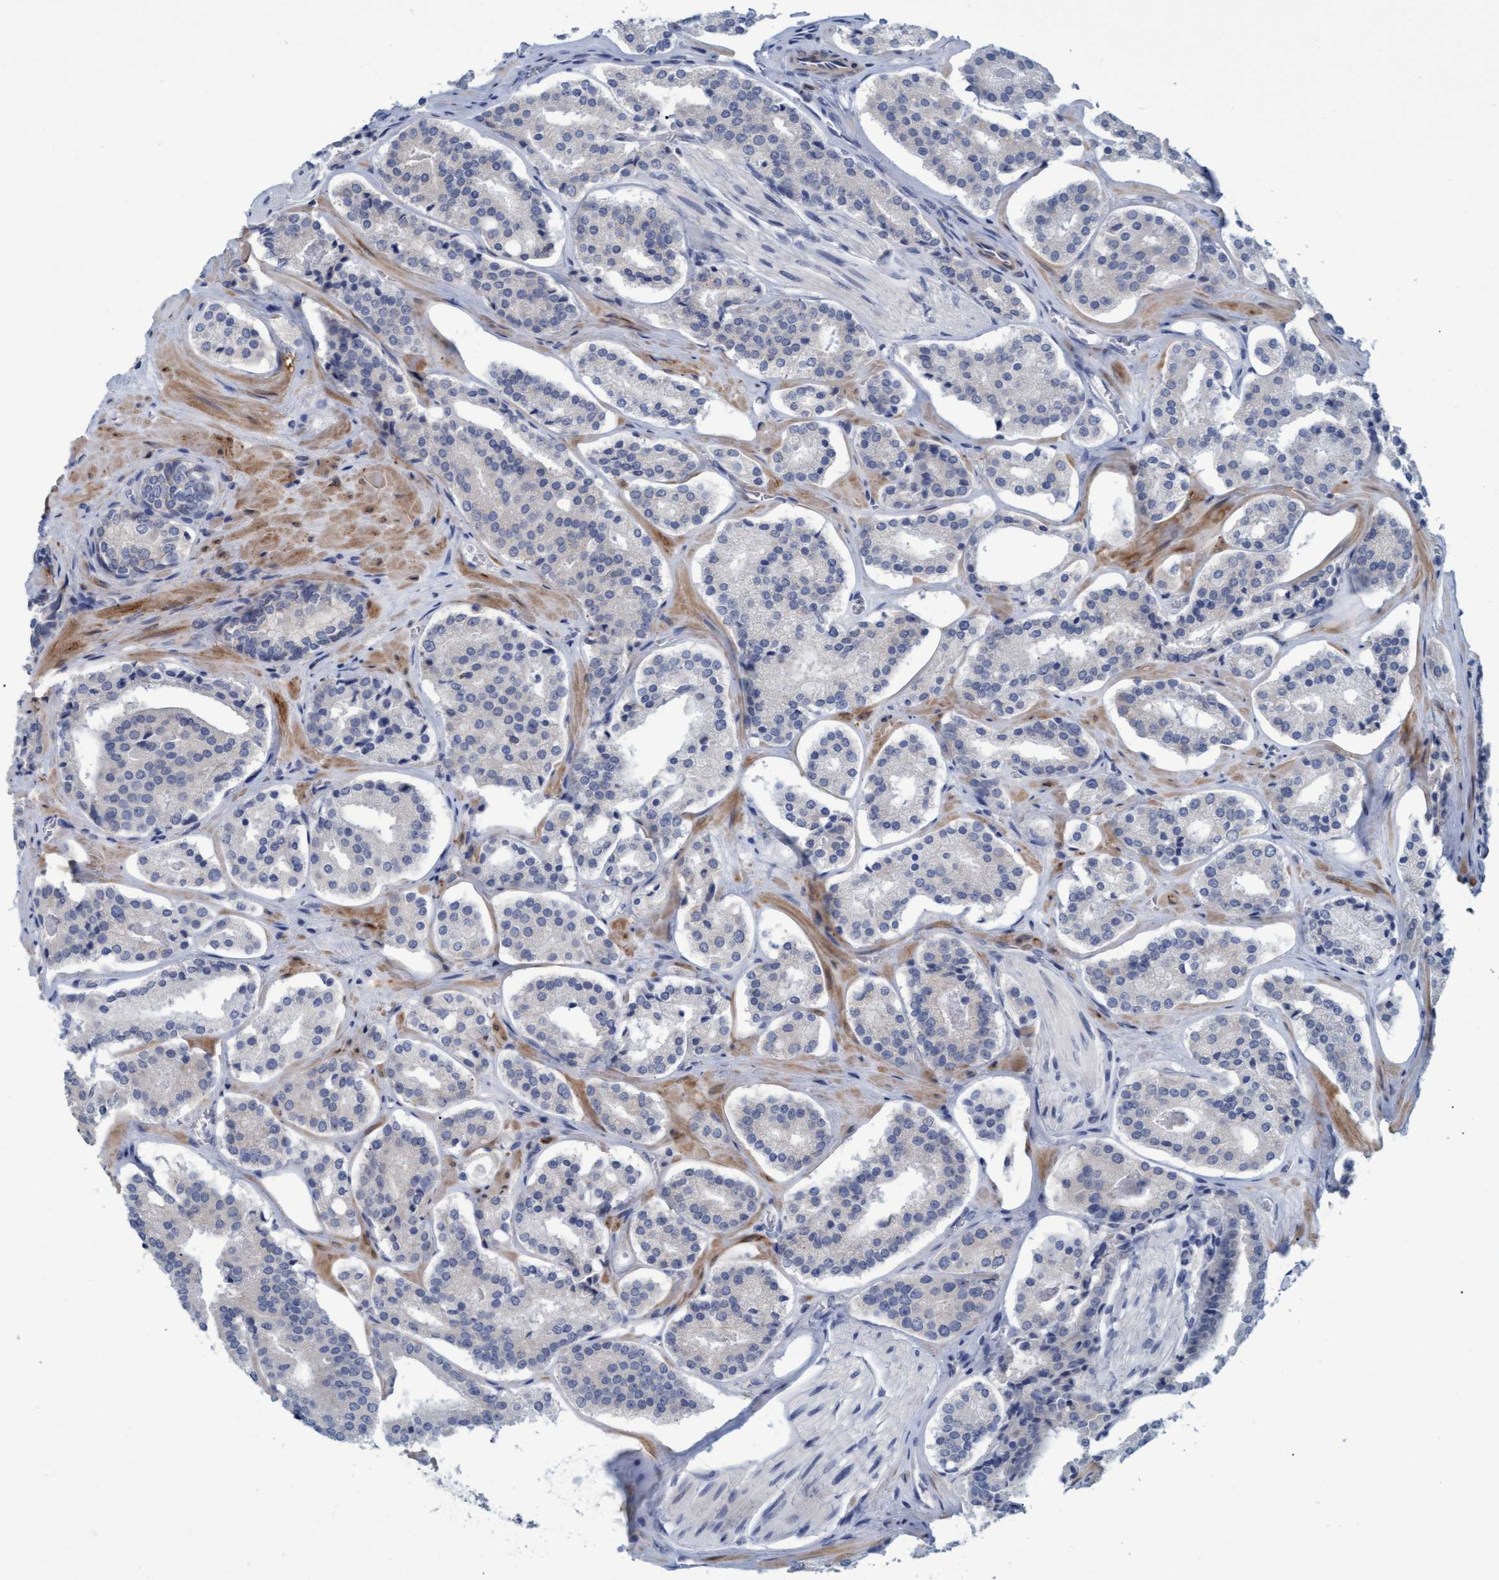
{"staining": {"intensity": "negative", "quantity": "none", "location": "none"}, "tissue": "prostate cancer", "cell_type": "Tumor cells", "image_type": "cancer", "snomed": [{"axis": "morphology", "description": "Adenocarcinoma, High grade"}, {"axis": "topography", "description": "Prostate"}], "caption": "Micrograph shows no significant protein staining in tumor cells of prostate cancer (adenocarcinoma (high-grade)).", "gene": "SSTR3", "patient": {"sex": "male", "age": 60}}